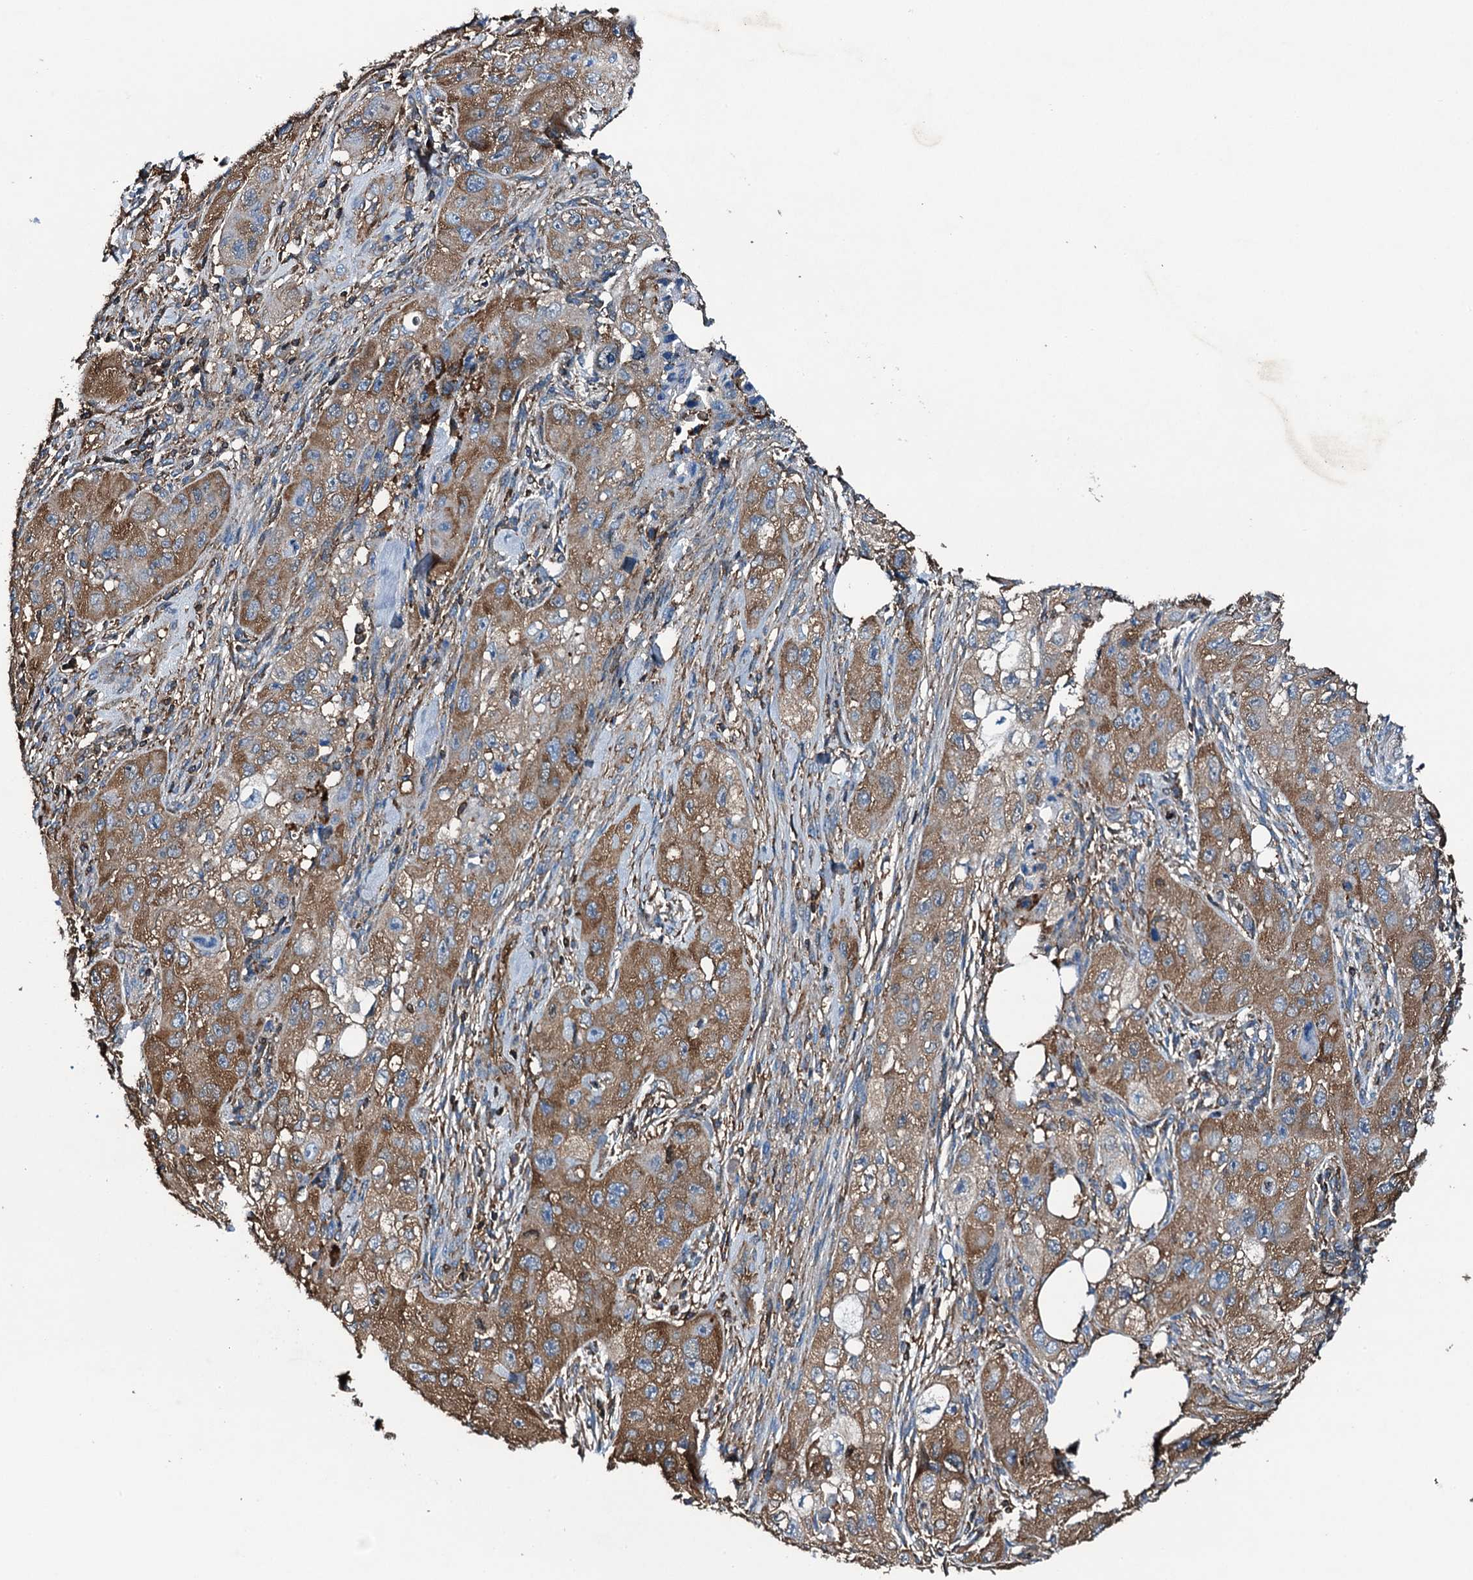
{"staining": {"intensity": "moderate", "quantity": ">75%", "location": "cytoplasmic/membranous"}, "tissue": "skin cancer", "cell_type": "Tumor cells", "image_type": "cancer", "snomed": [{"axis": "morphology", "description": "Squamous cell carcinoma, NOS"}, {"axis": "topography", "description": "Skin"}, {"axis": "topography", "description": "Subcutis"}], "caption": "A high-resolution photomicrograph shows immunohistochemistry staining of skin squamous cell carcinoma, which shows moderate cytoplasmic/membranous staining in about >75% of tumor cells.", "gene": "MS4A4E", "patient": {"sex": "male", "age": 73}}